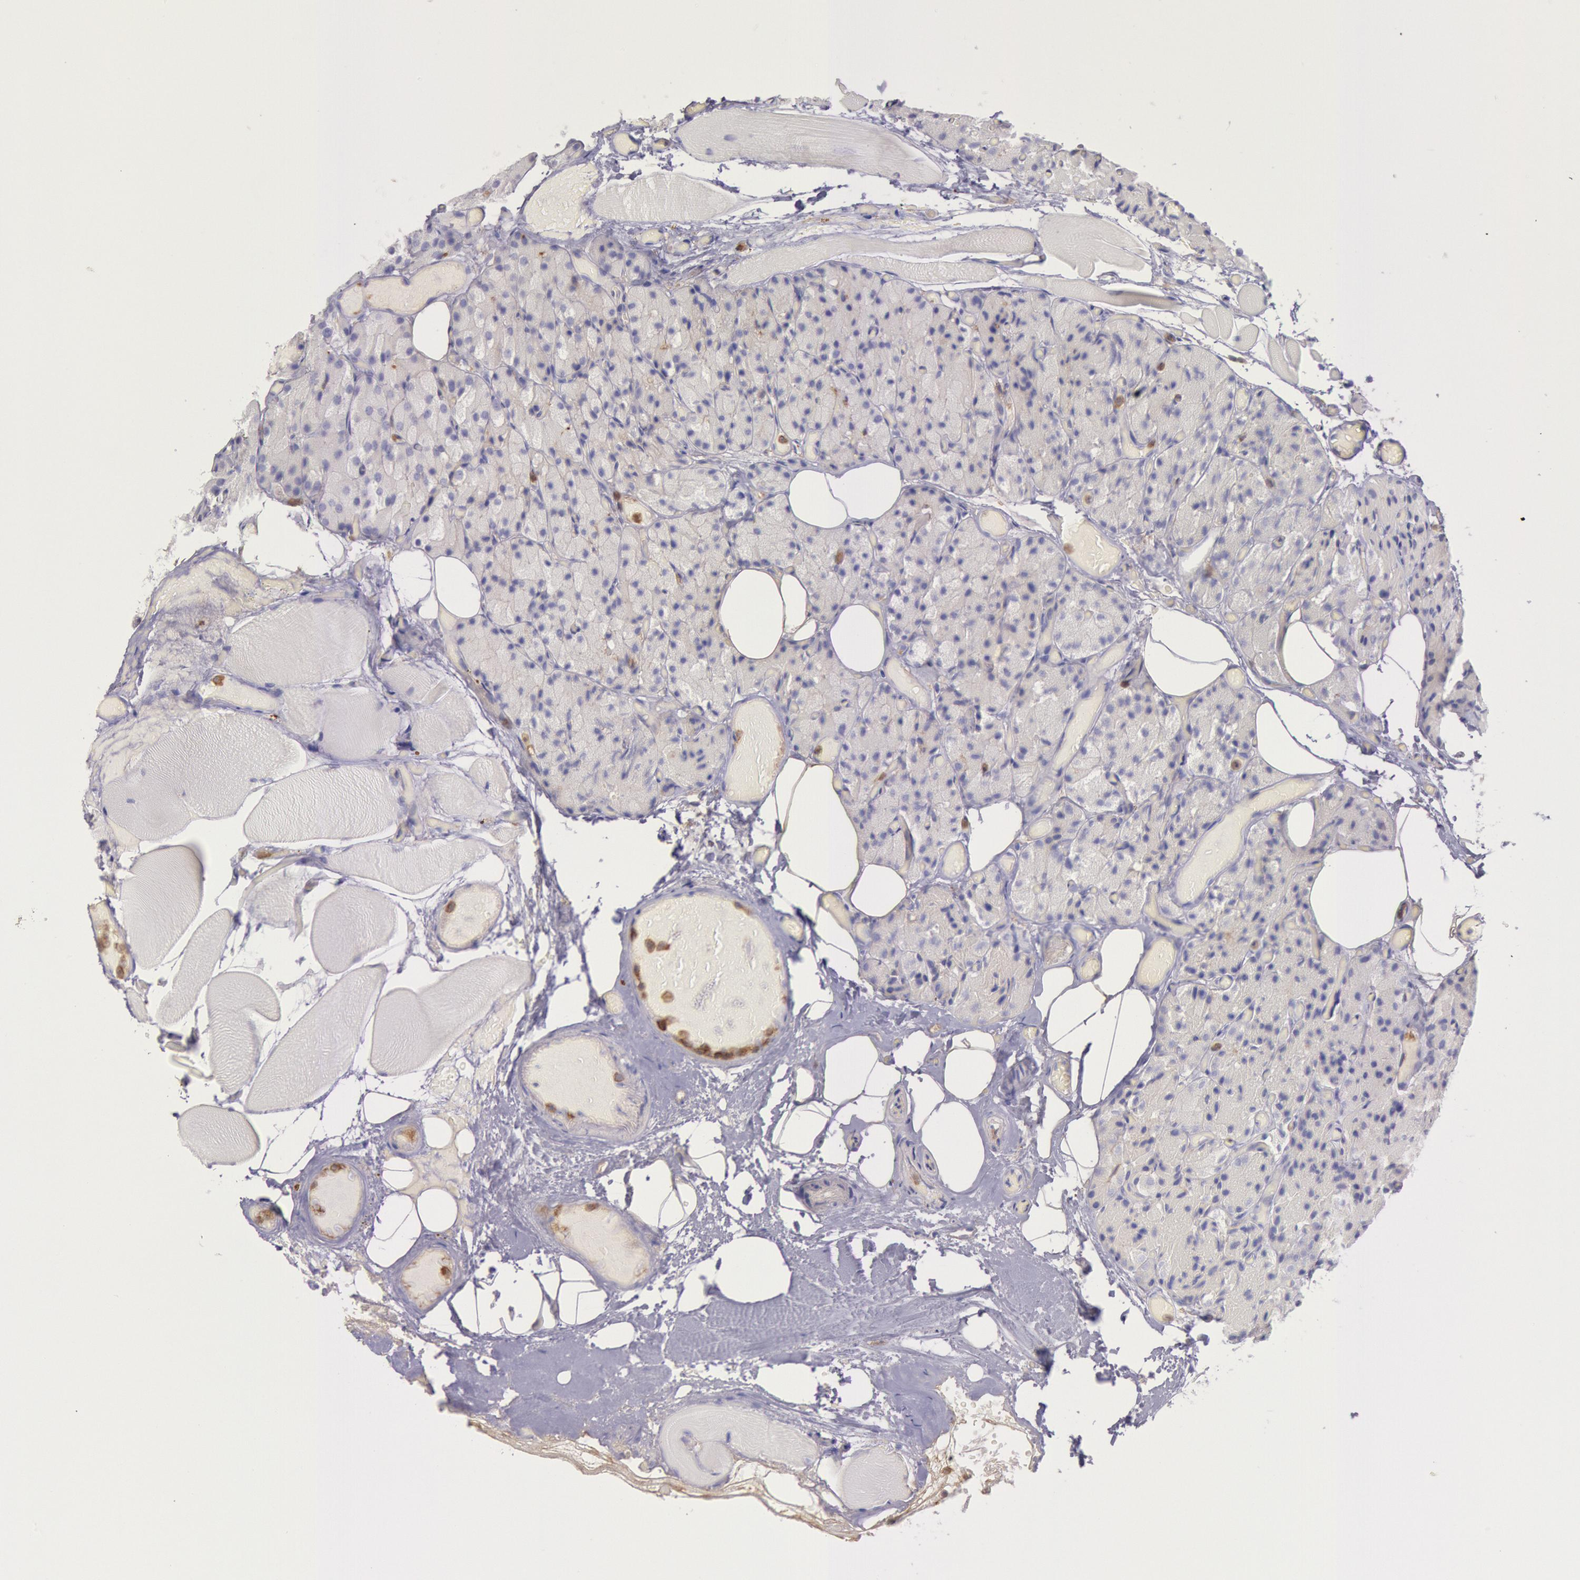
{"staining": {"intensity": "negative", "quantity": "none", "location": "none"}, "tissue": "parathyroid gland", "cell_type": "Glandular cells", "image_type": "normal", "snomed": [{"axis": "morphology", "description": "Normal tissue, NOS"}, {"axis": "topography", "description": "Skeletal muscle"}, {"axis": "topography", "description": "Parathyroid gland"}], "caption": "Glandular cells are negative for protein expression in benign human parathyroid gland.", "gene": "LYN", "patient": {"sex": "female", "age": 37}}